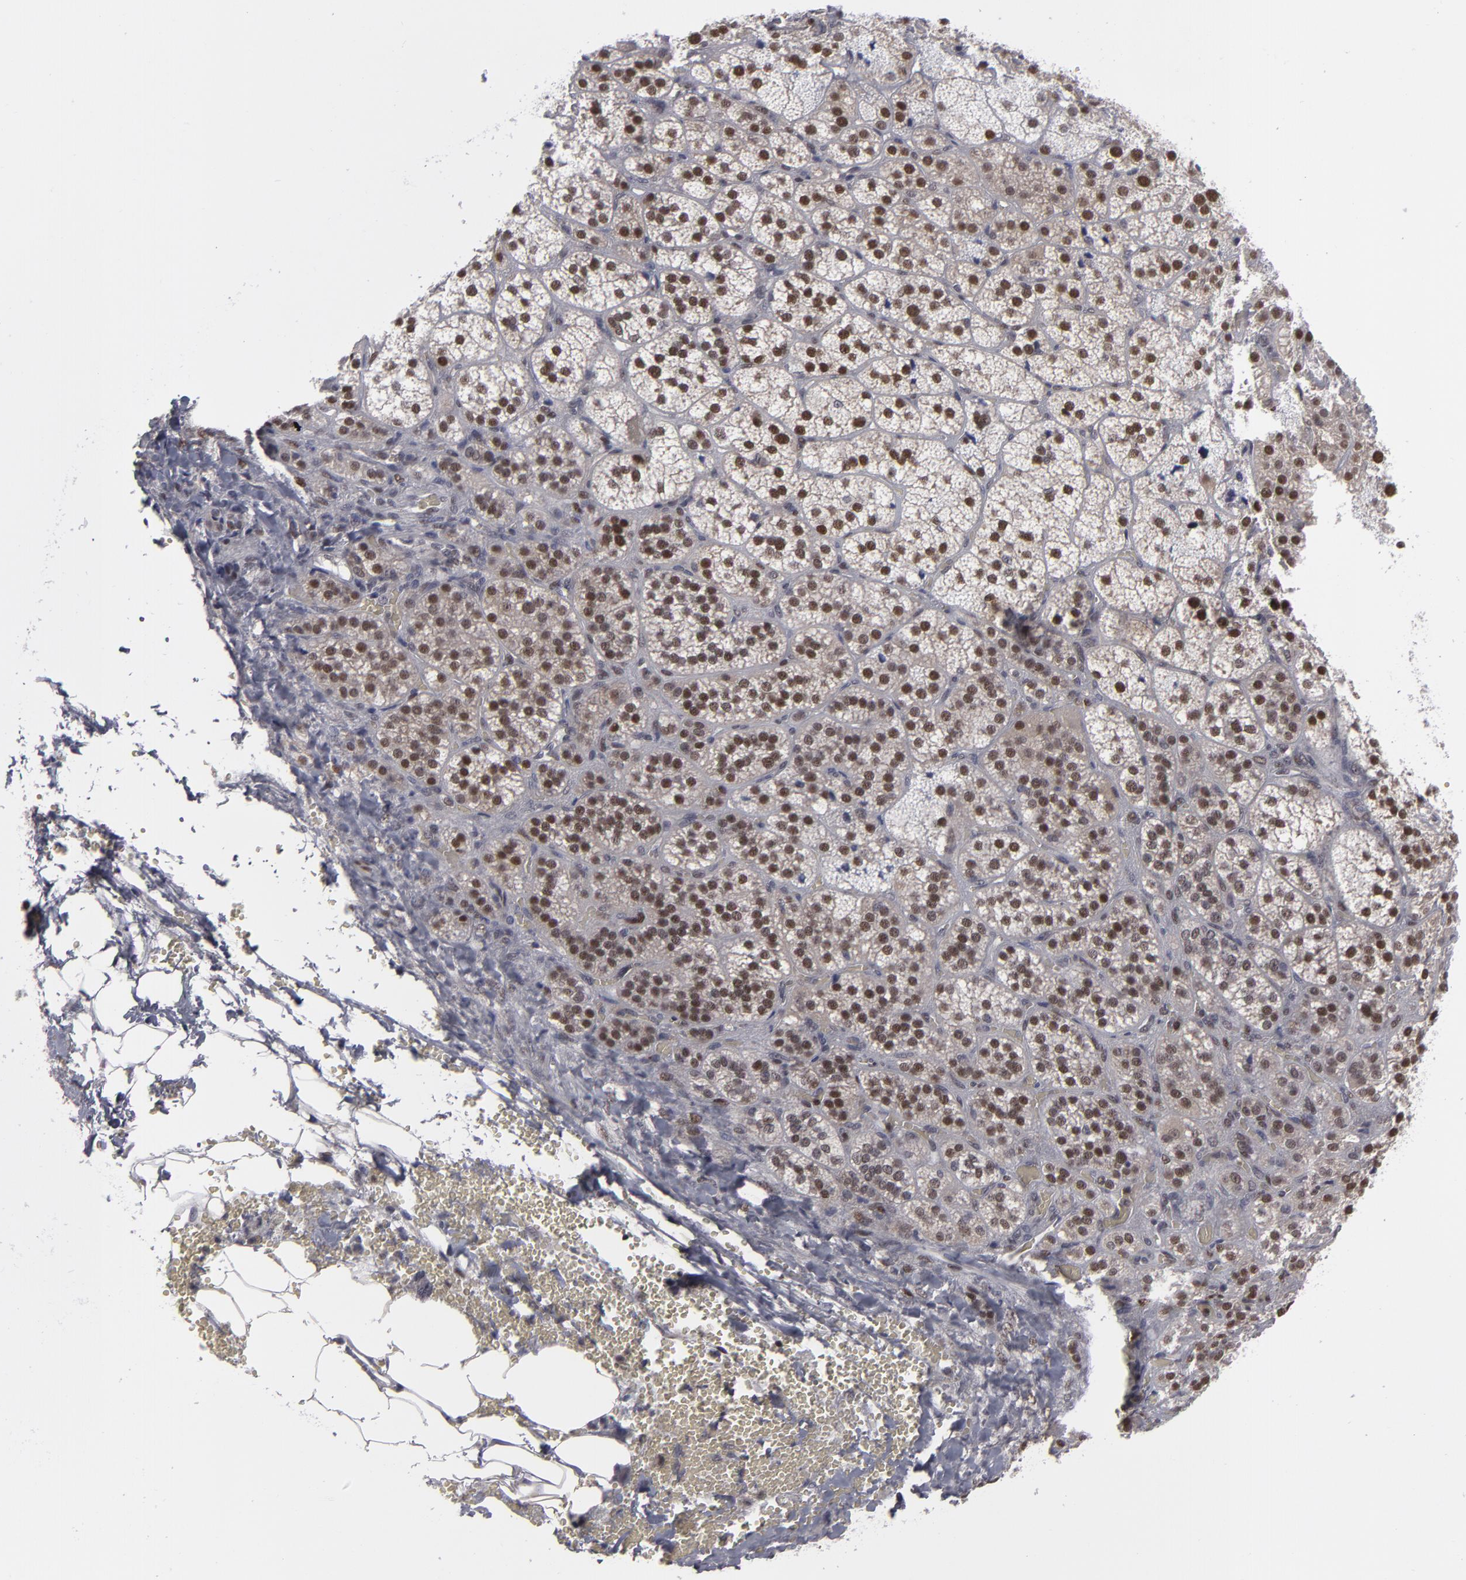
{"staining": {"intensity": "moderate", "quantity": ">75%", "location": "cytoplasmic/membranous,nuclear"}, "tissue": "adrenal gland", "cell_type": "Glandular cells", "image_type": "normal", "snomed": [{"axis": "morphology", "description": "Normal tissue, NOS"}, {"axis": "topography", "description": "Adrenal gland"}], "caption": "Brown immunohistochemical staining in unremarkable adrenal gland displays moderate cytoplasmic/membranous,nuclear staining in approximately >75% of glandular cells. (DAB (3,3'-diaminobenzidine) = brown stain, brightfield microscopy at high magnification).", "gene": "GSR", "patient": {"sex": "female", "age": 71}}